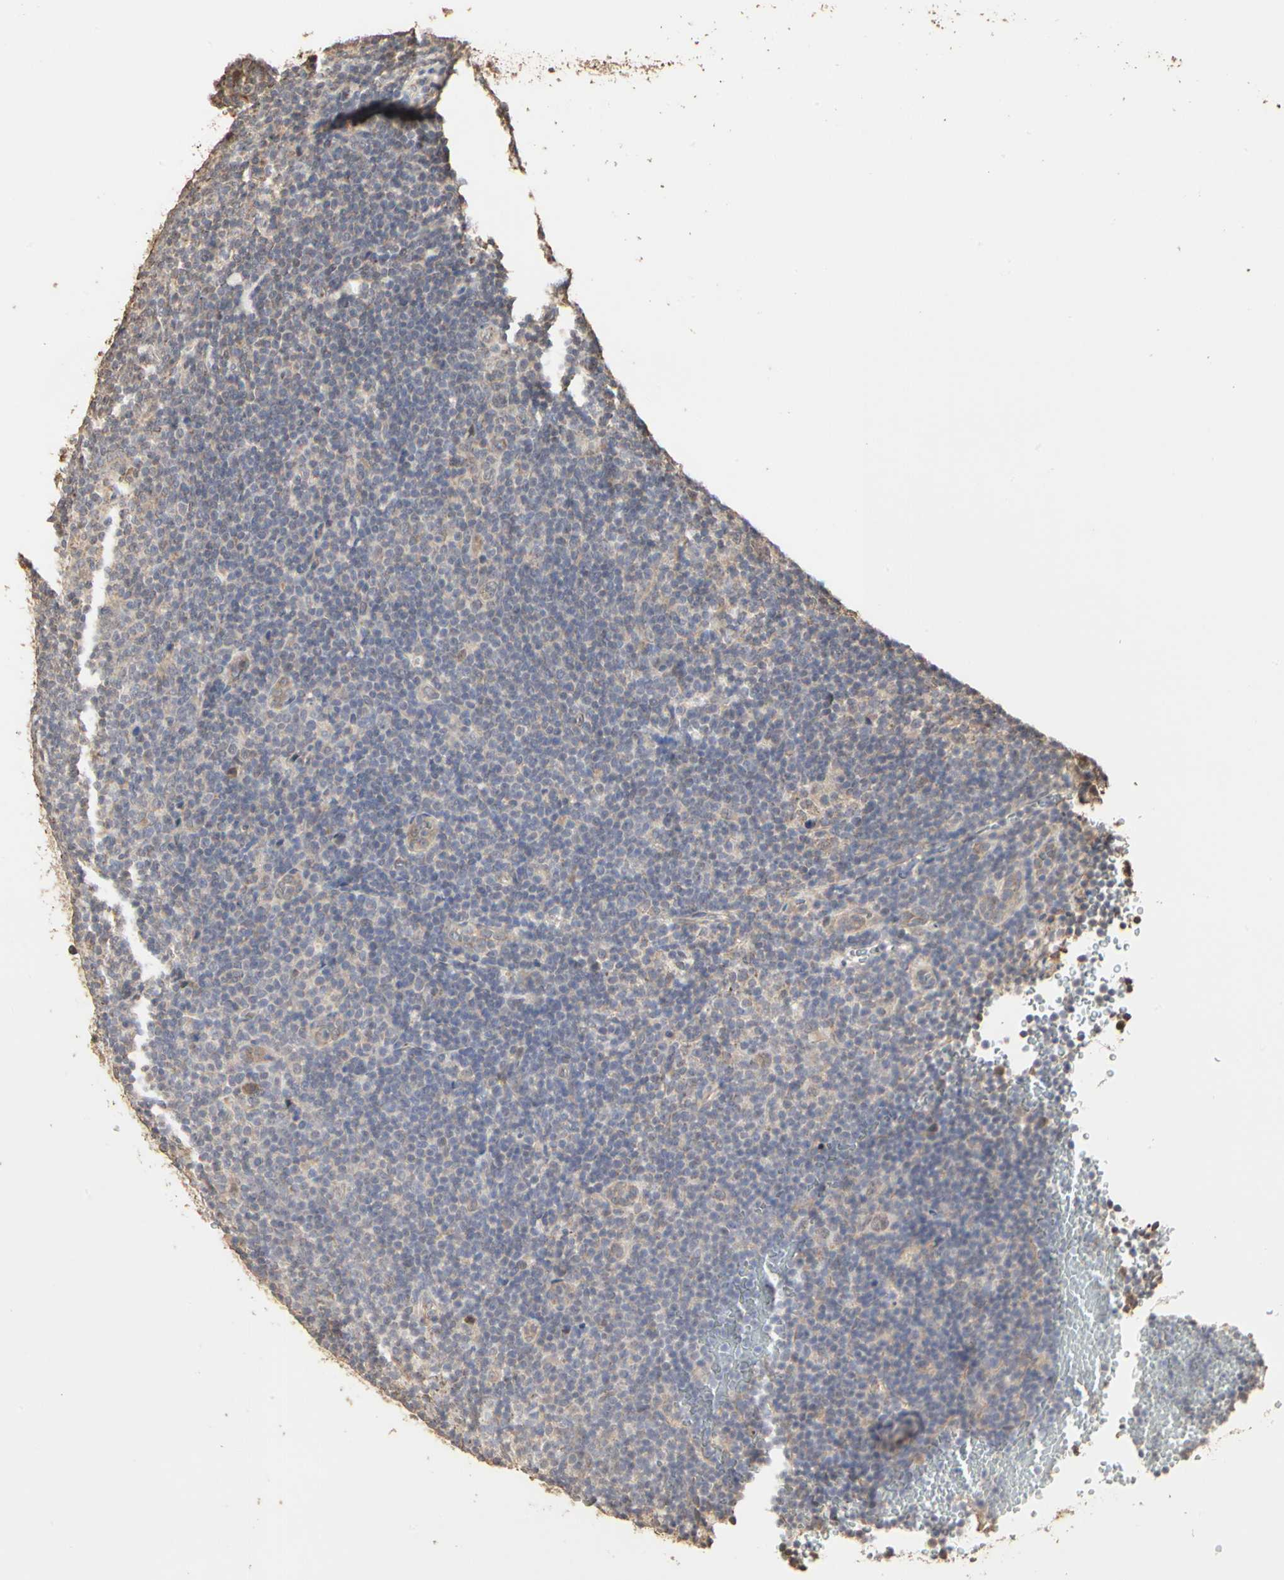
{"staining": {"intensity": "weak", "quantity": ">75%", "location": "cytoplasmic/membranous"}, "tissue": "lymphoma", "cell_type": "Tumor cells", "image_type": "cancer", "snomed": [{"axis": "morphology", "description": "Hodgkin's disease, NOS"}, {"axis": "topography", "description": "Lymph node"}], "caption": "IHC of human lymphoma shows low levels of weak cytoplasmic/membranous staining in about >75% of tumor cells.", "gene": "TAOK1", "patient": {"sex": "female", "age": 57}}